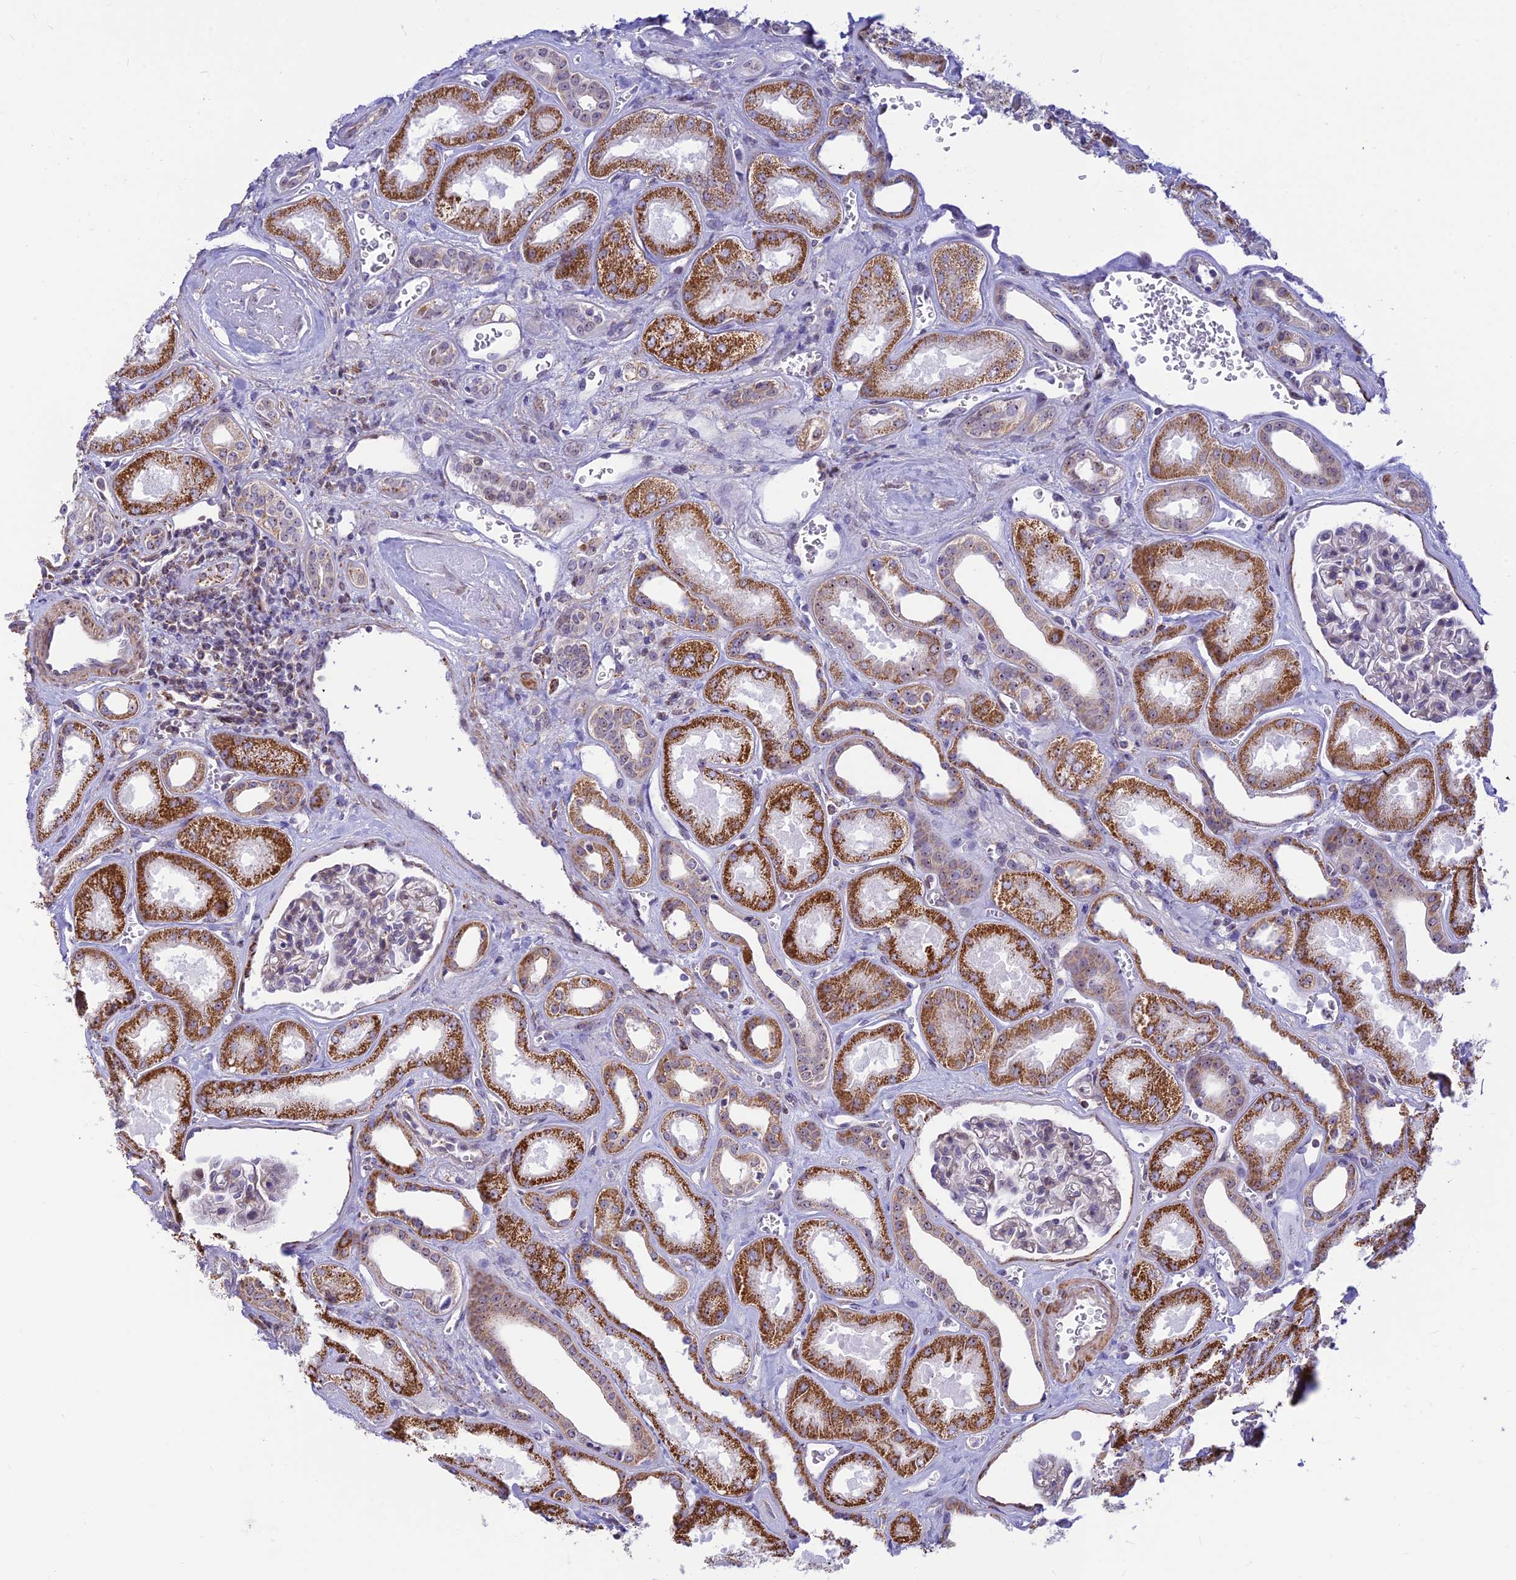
{"staining": {"intensity": "weak", "quantity": "<25%", "location": "nuclear"}, "tissue": "kidney", "cell_type": "Cells in glomeruli", "image_type": "normal", "snomed": [{"axis": "morphology", "description": "Normal tissue, NOS"}, {"axis": "morphology", "description": "Adenocarcinoma, NOS"}, {"axis": "topography", "description": "Kidney"}], "caption": "This is an immunohistochemistry photomicrograph of unremarkable human kidney. There is no positivity in cells in glomeruli.", "gene": "POLR1G", "patient": {"sex": "female", "age": 68}}